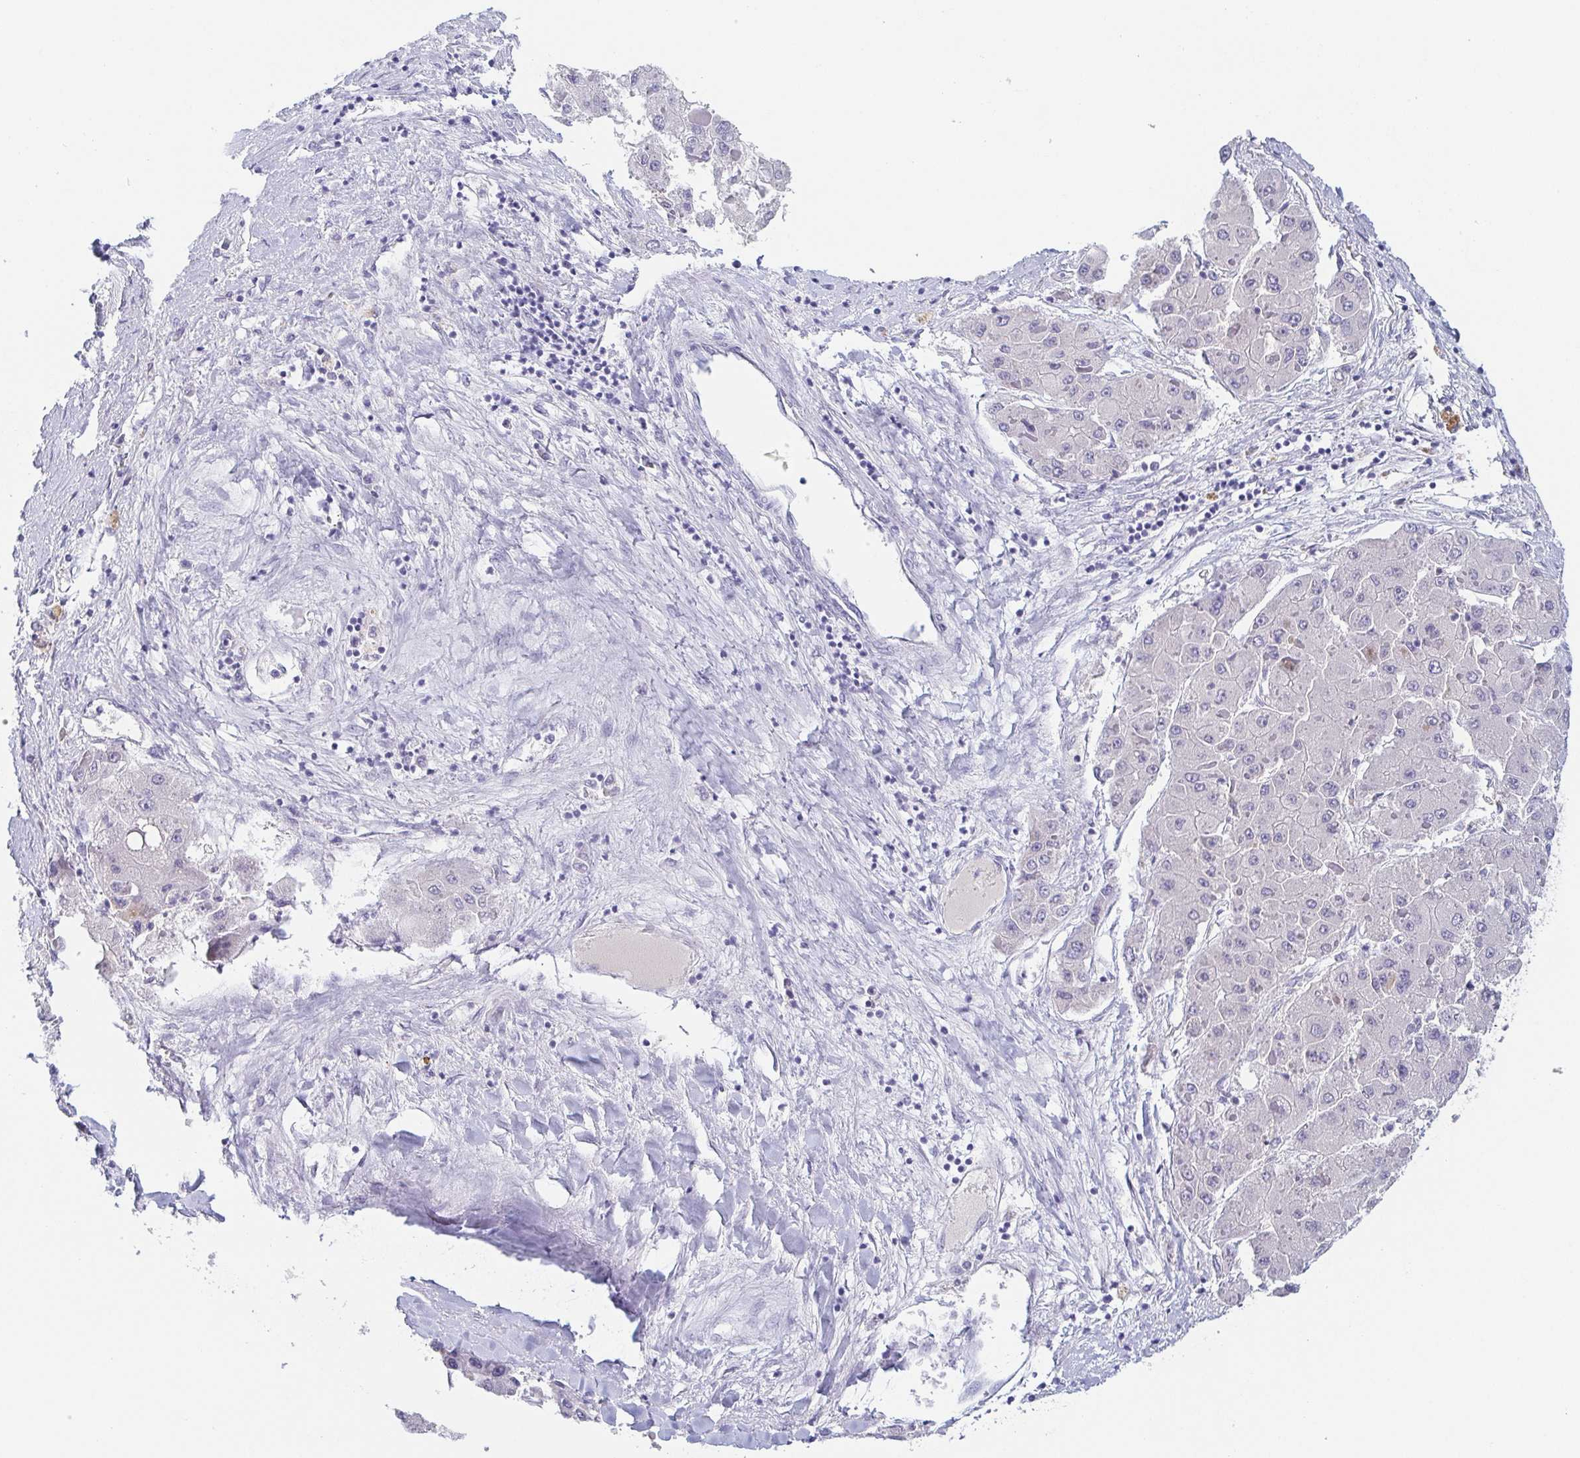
{"staining": {"intensity": "negative", "quantity": "none", "location": "none"}, "tissue": "liver cancer", "cell_type": "Tumor cells", "image_type": "cancer", "snomed": [{"axis": "morphology", "description": "Carcinoma, Hepatocellular, NOS"}, {"axis": "topography", "description": "Liver"}], "caption": "Hepatocellular carcinoma (liver) stained for a protein using immunohistochemistry (IHC) displays no expression tumor cells.", "gene": "ITLN1", "patient": {"sex": "female", "age": 73}}